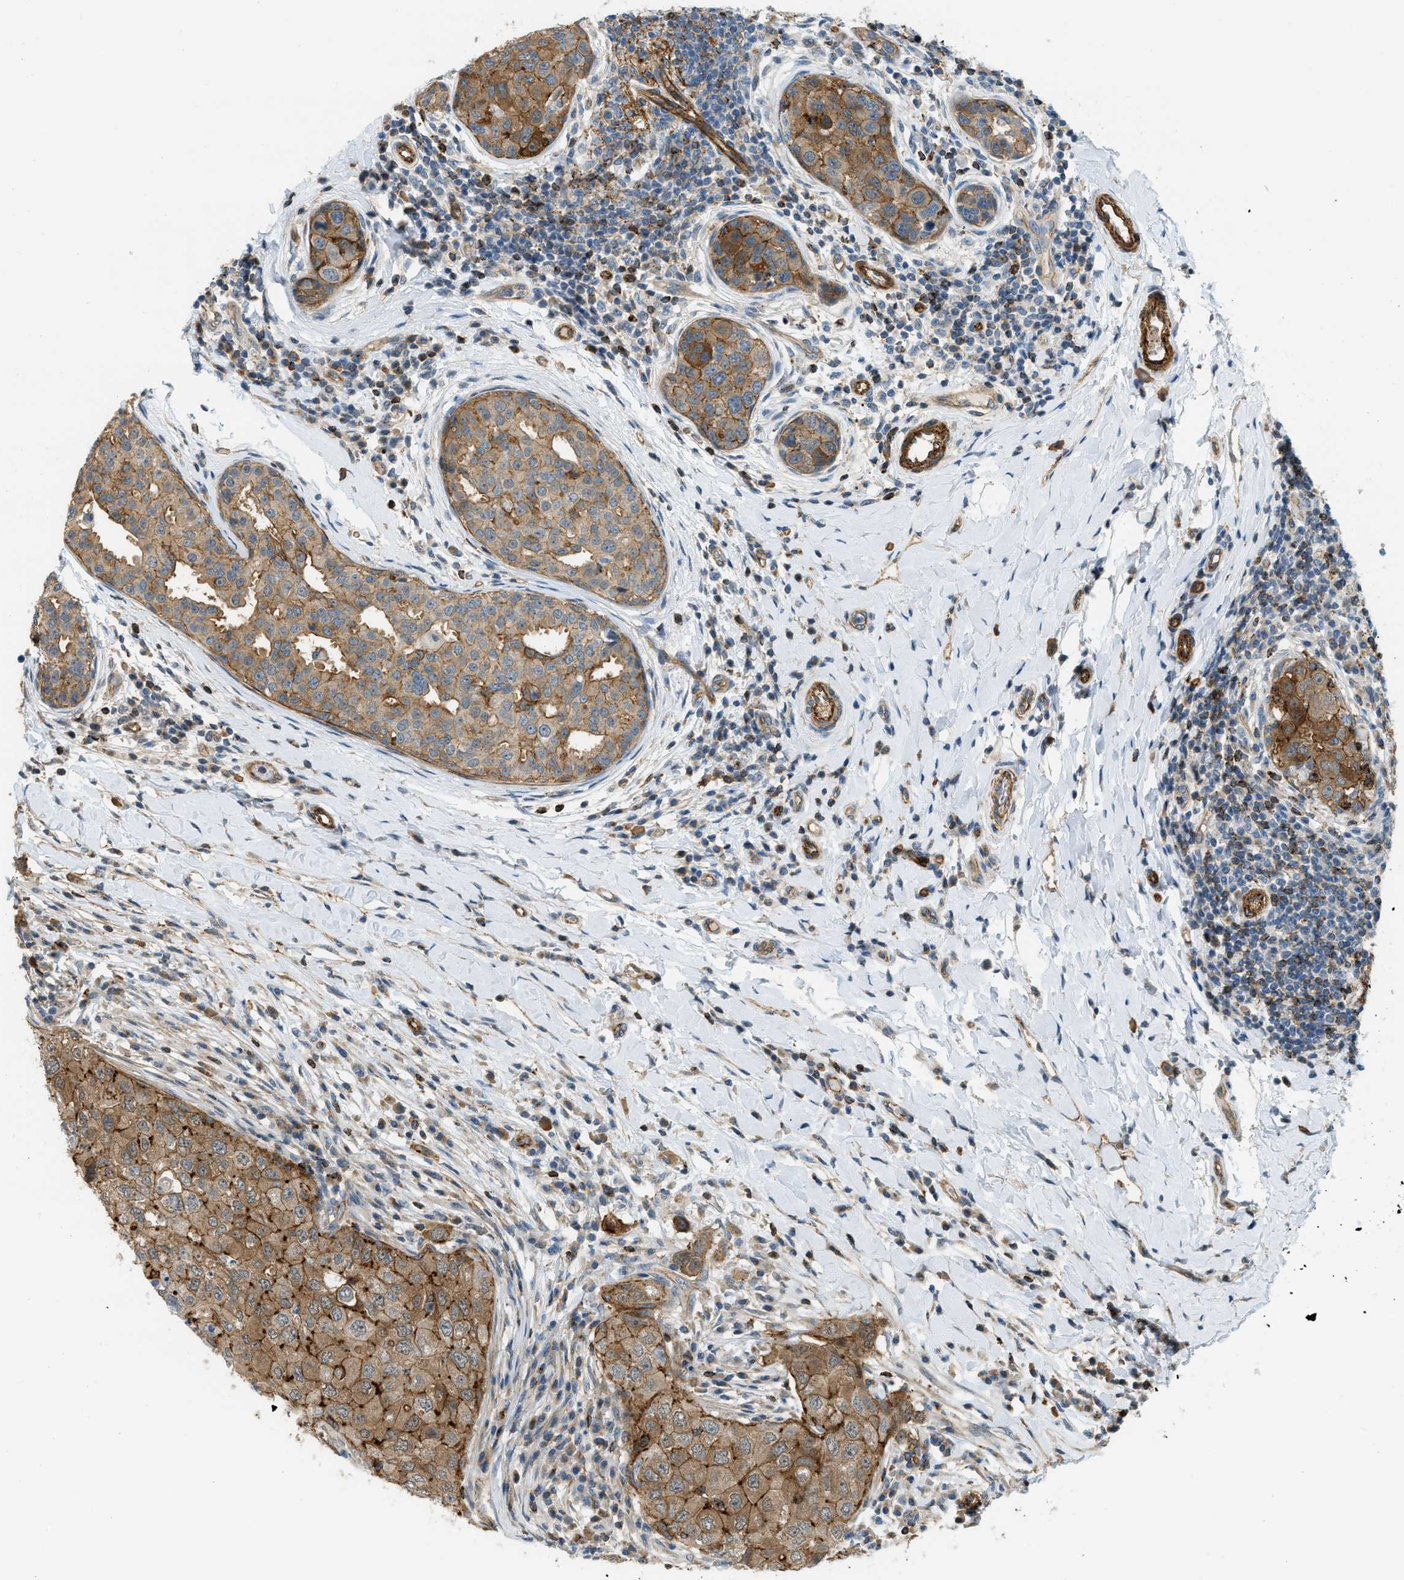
{"staining": {"intensity": "moderate", "quantity": ">75%", "location": "cytoplasmic/membranous"}, "tissue": "breast cancer", "cell_type": "Tumor cells", "image_type": "cancer", "snomed": [{"axis": "morphology", "description": "Duct carcinoma"}, {"axis": "topography", "description": "Breast"}], "caption": "Protein analysis of breast infiltrating ductal carcinoma tissue shows moderate cytoplasmic/membranous positivity in about >75% of tumor cells. The staining was performed using DAB (3,3'-diaminobenzidine) to visualize the protein expression in brown, while the nuclei were stained in blue with hematoxylin (Magnification: 20x).", "gene": "KIAA1671", "patient": {"sex": "female", "age": 27}}